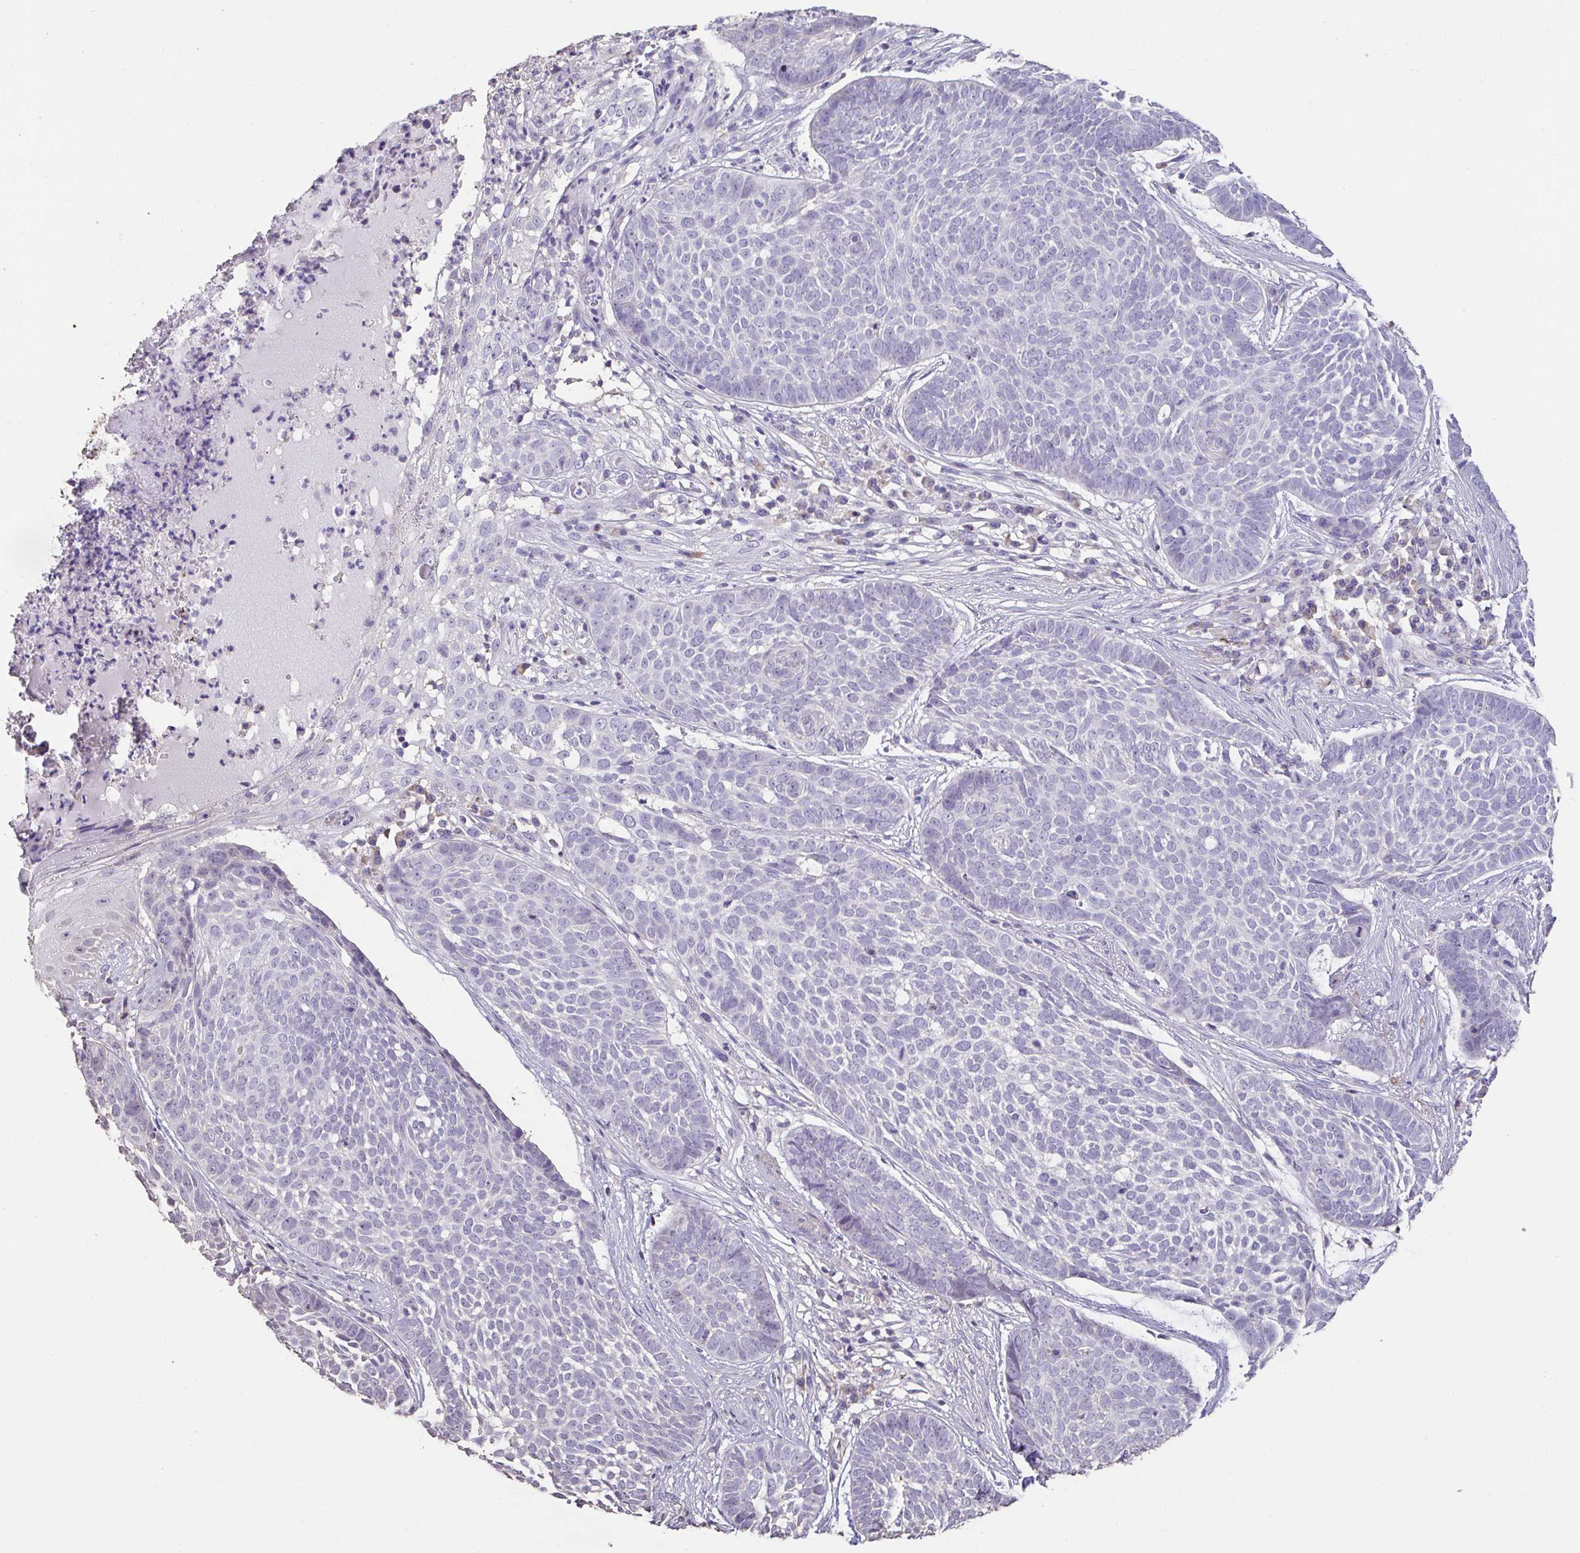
{"staining": {"intensity": "negative", "quantity": "none", "location": "none"}, "tissue": "skin cancer", "cell_type": "Tumor cells", "image_type": "cancer", "snomed": [{"axis": "morphology", "description": "Basal cell carcinoma"}, {"axis": "topography", "description": "Skin"}], "caption": "Immunohistochemistry (IHC) micrograph of human skin cancer (basal cell carcinoma) stained for a protein (brown), which demonstrates no positivity in tumor cells. (DAB IHC, high magnification).", "gene": "IL23R", "patient": {"sex": "female", "age": 89}}